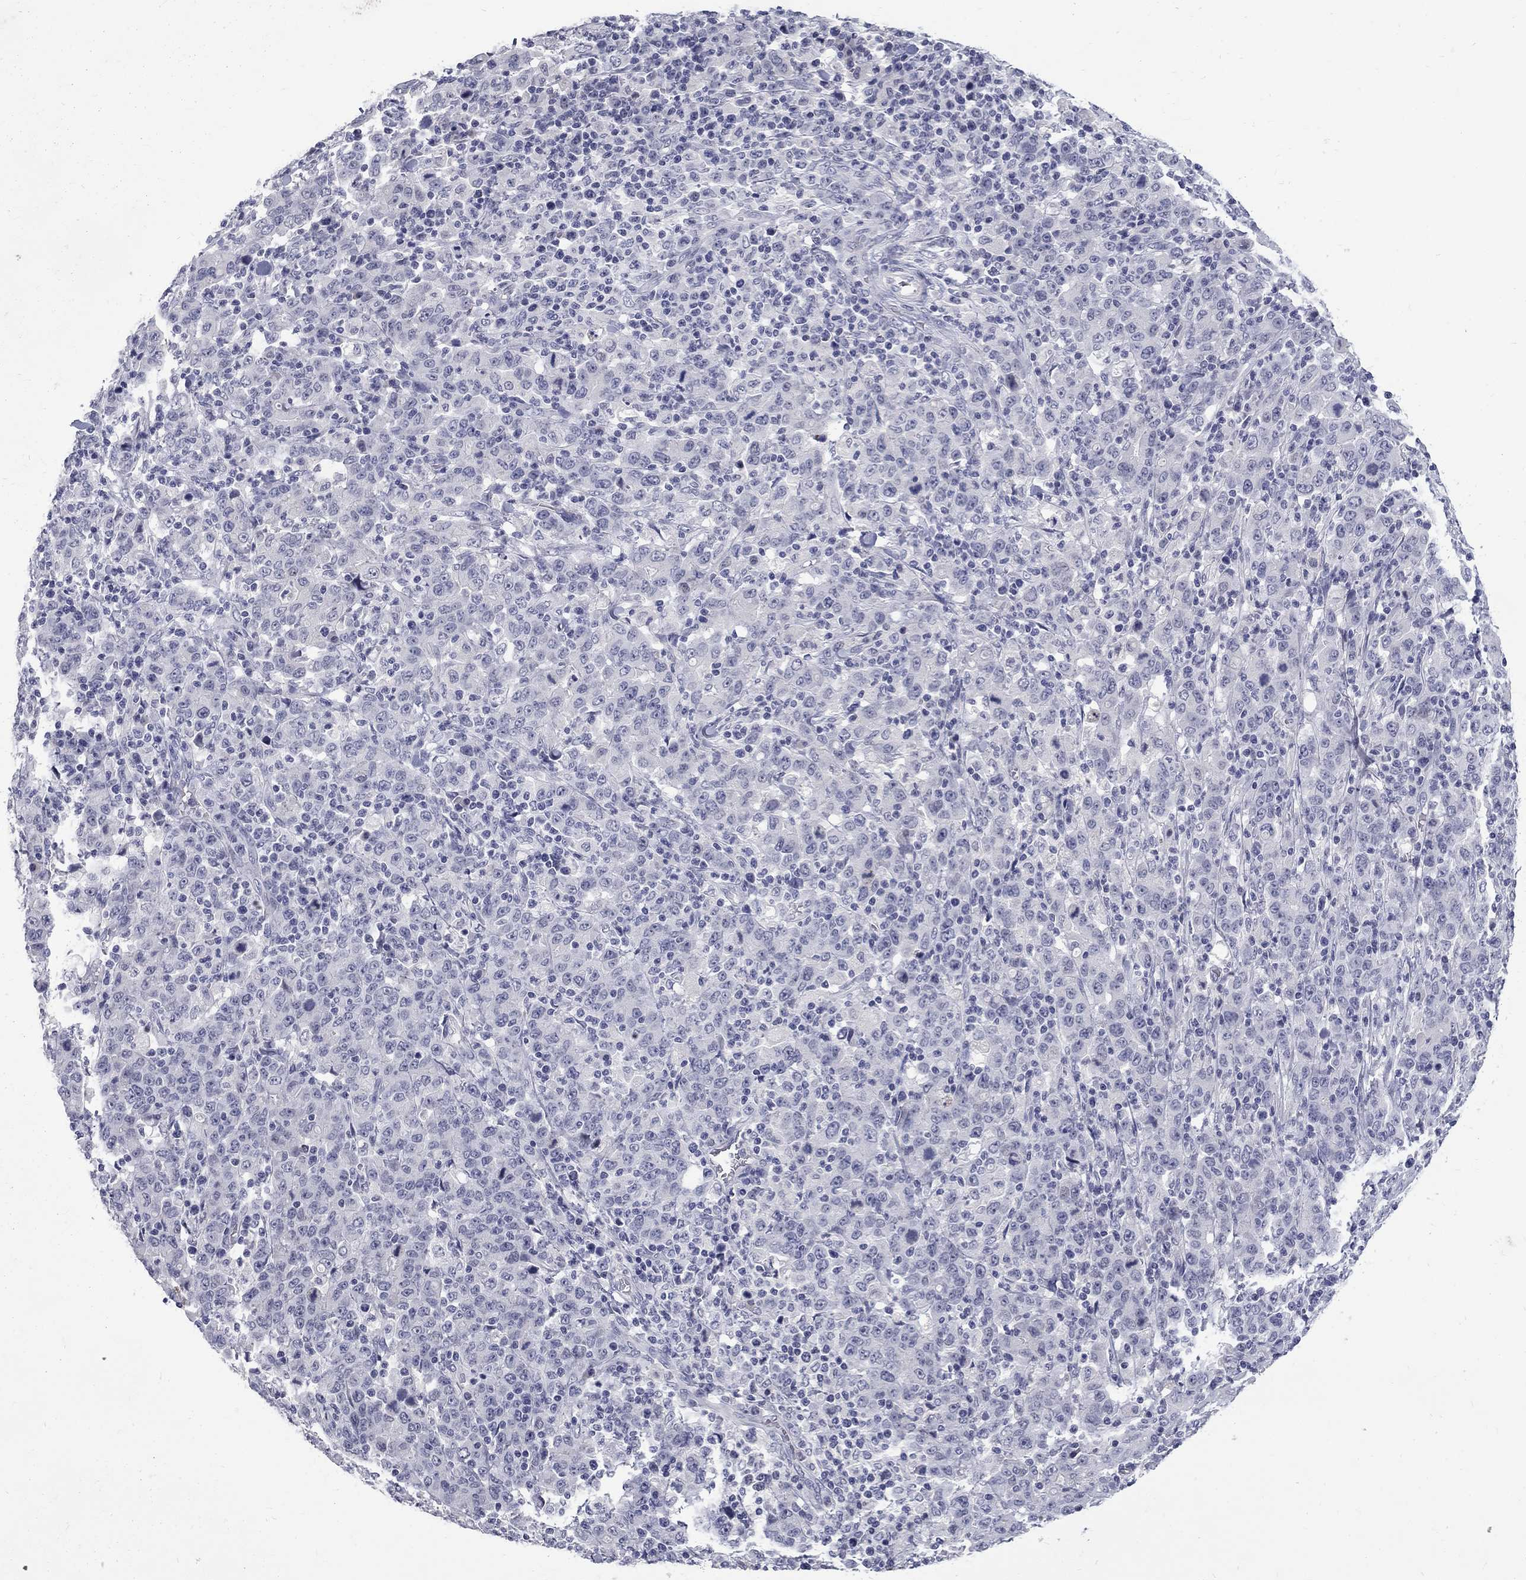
{"staining": {"intensity": "negative", "quantity": "none", "location": "none"}, "tissue": "stomach cancer", "cell_type": "Tumor cells", "image_type": "cancer", "snomed": [{"axis": "morphology", "description": "Adenocarcinoma, NOS"}, {"axis": "topography", "description": "Stomach, upper"}], "caption": "Immunohistochemical staining of stomach adenocarcinoma demonstrates no significant positivity in tumor cells.", "gene": "CTNND2", "patient": {"sex": "male", "age": 69}}